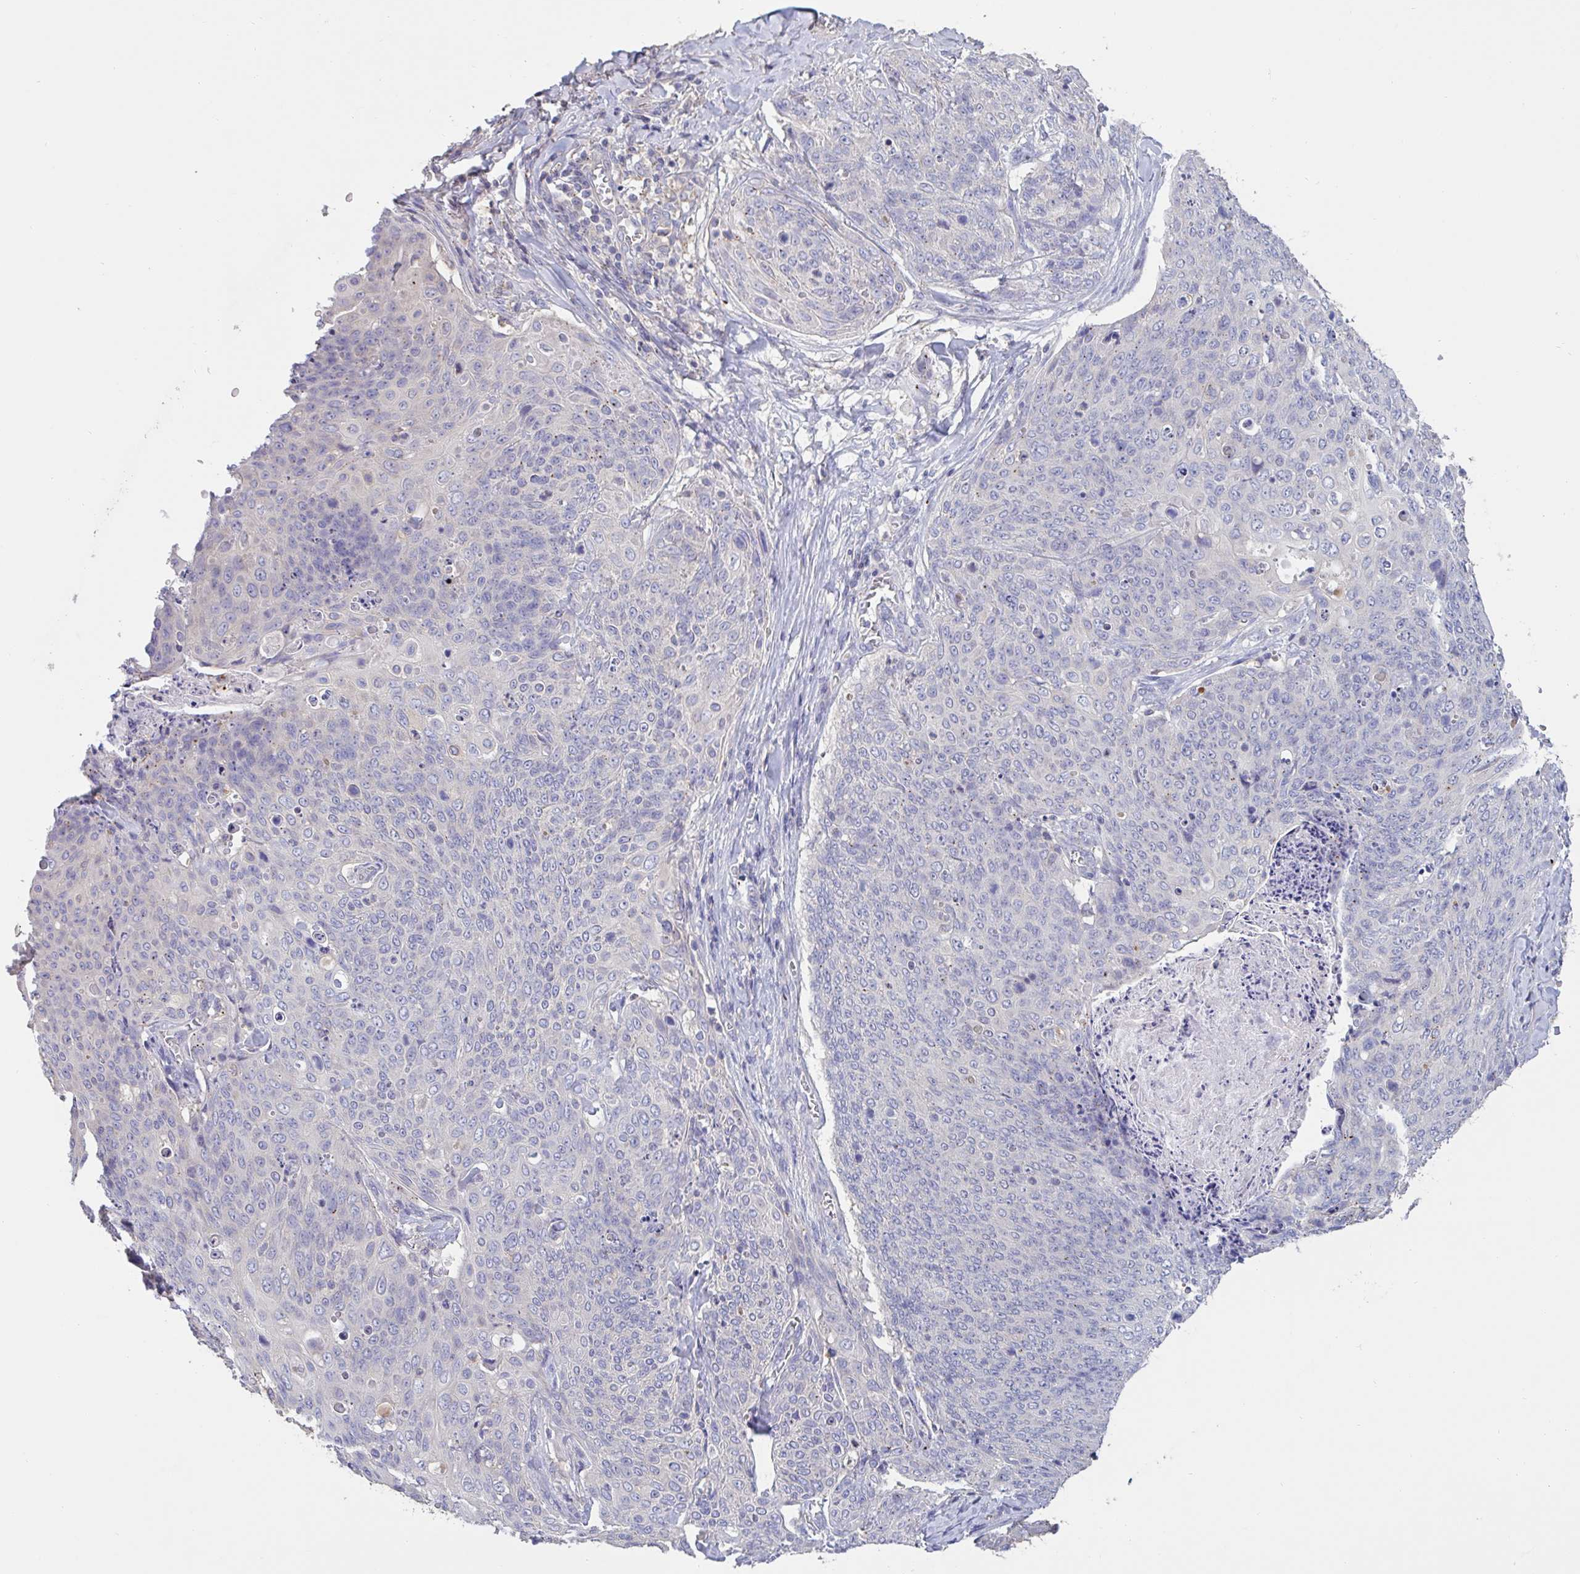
{"staining": {"intensity": "weak", "quantity": "25%-75%", "location": "cytoplasmic/membranous"}, "tissue": "skin cancer", "cell_type": "Tumor cells", "image_type": "cancer", "snomed": [{"axis": "morphology", "description": "Squamous cell carcinoma, NOS"}, {"axis": "topography", "description": "Skin"}, {"axis": "topography", "description": "Vulva"}], "caption": "A brown stain highlights weak cytoplasmic/membranous expression of a protein in squamous cell carcinoma (skin) tumor cells.", "gene": "CHMP5", "patient": {"sex": "female", "age": 85}}